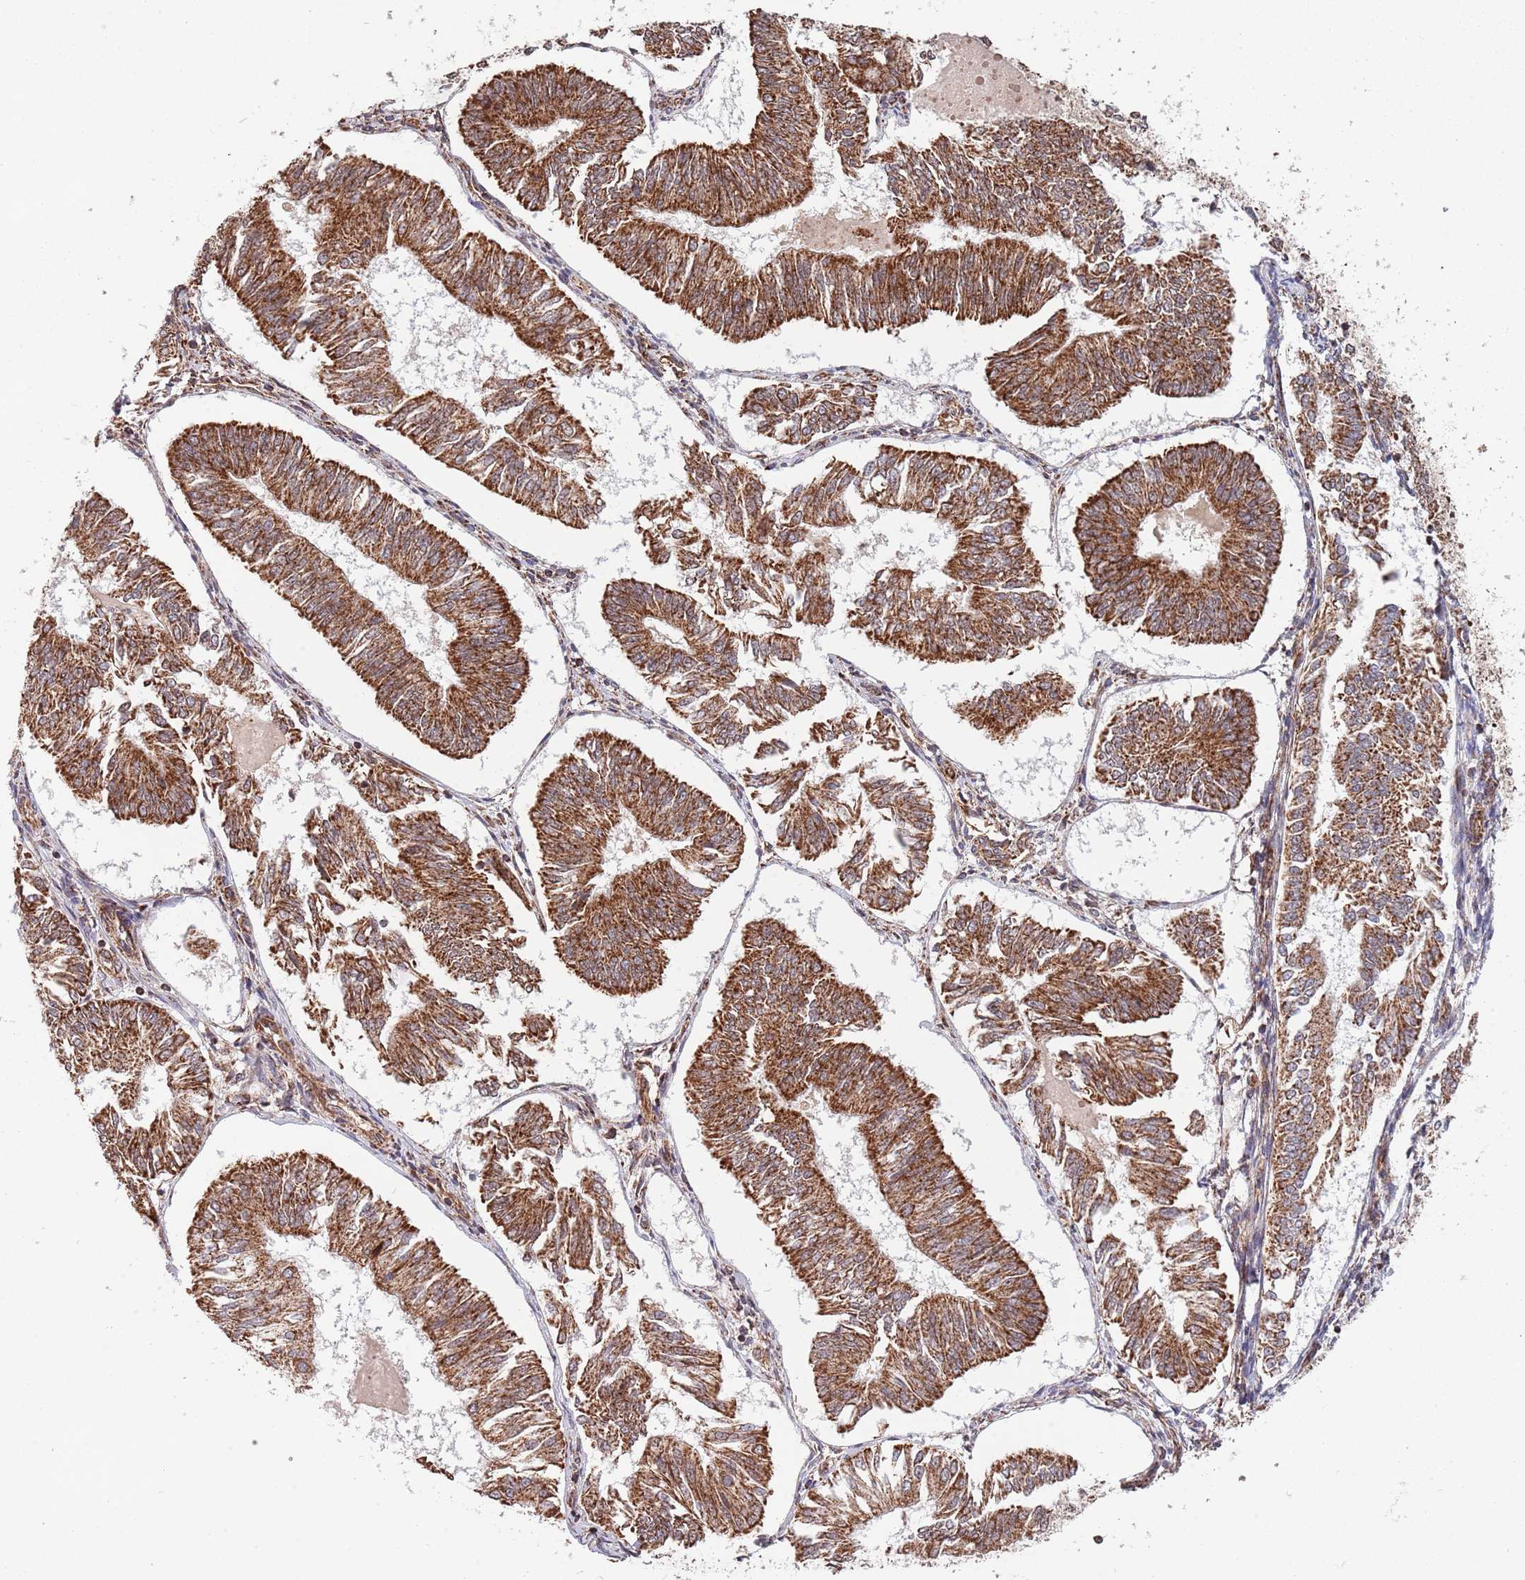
{"staining": {"intensity": "strong", "quantity": ">75%", "location": "cytoplasmic/membranous"}, "tissue": "endometrial cancer", "cell_type": "Tumor cells", "image_type": "cancer", "snomed": [{"axis": "morphology", "description": "Adenocarcinoma, NOS"}, {"axis": "topography", "description": "Endometrium"}], "caption": "Endometrial cancer stained for a protein reveals strong cytoplasmic/membranous positivity in tumor cells.", "gene": "DCHS1", "patient": {"sex": "female", "age": 58}}